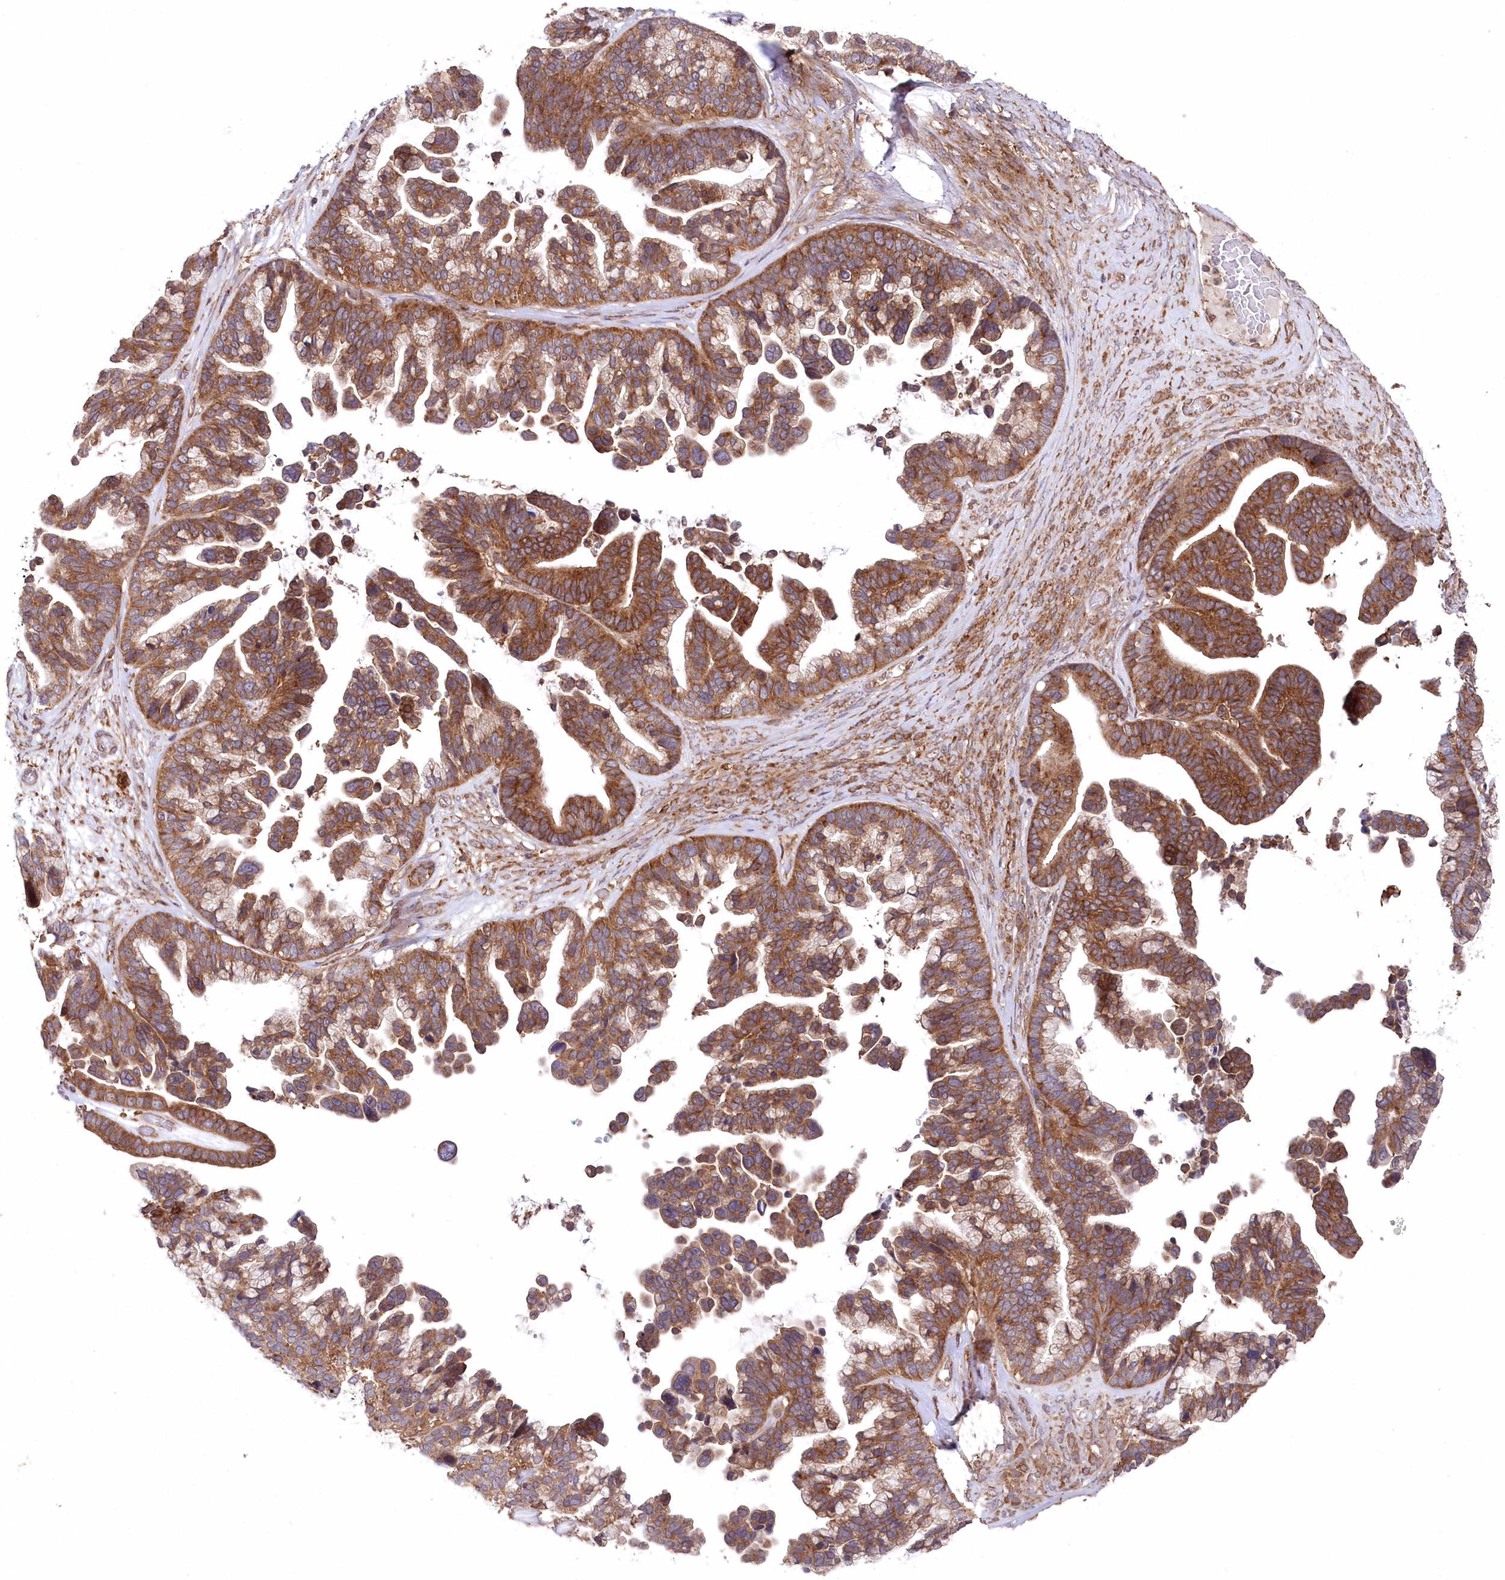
{"staining": {"intensity": "moderate", "quantity": ">75%", "location": "cytoplasmic/membranous"}, "tissue": "ovarian cancer", "cell_type": "Tumor cells", "image_type": "cancer", "snomed": [{"axis": "morphology", "description": "Cystadenocarcinoma, serous, NOS"}, {"axis": "topography", "description": "Ovary"}], "caption": "Protein expression by immunohistochemistry demonstrates moderate cytoplasmic/membranous staining in approximately >75% of tumor cells in ovarian cancer.", "gene": "PPP1R21", "patient": {"sex": "female", "age": 56}}